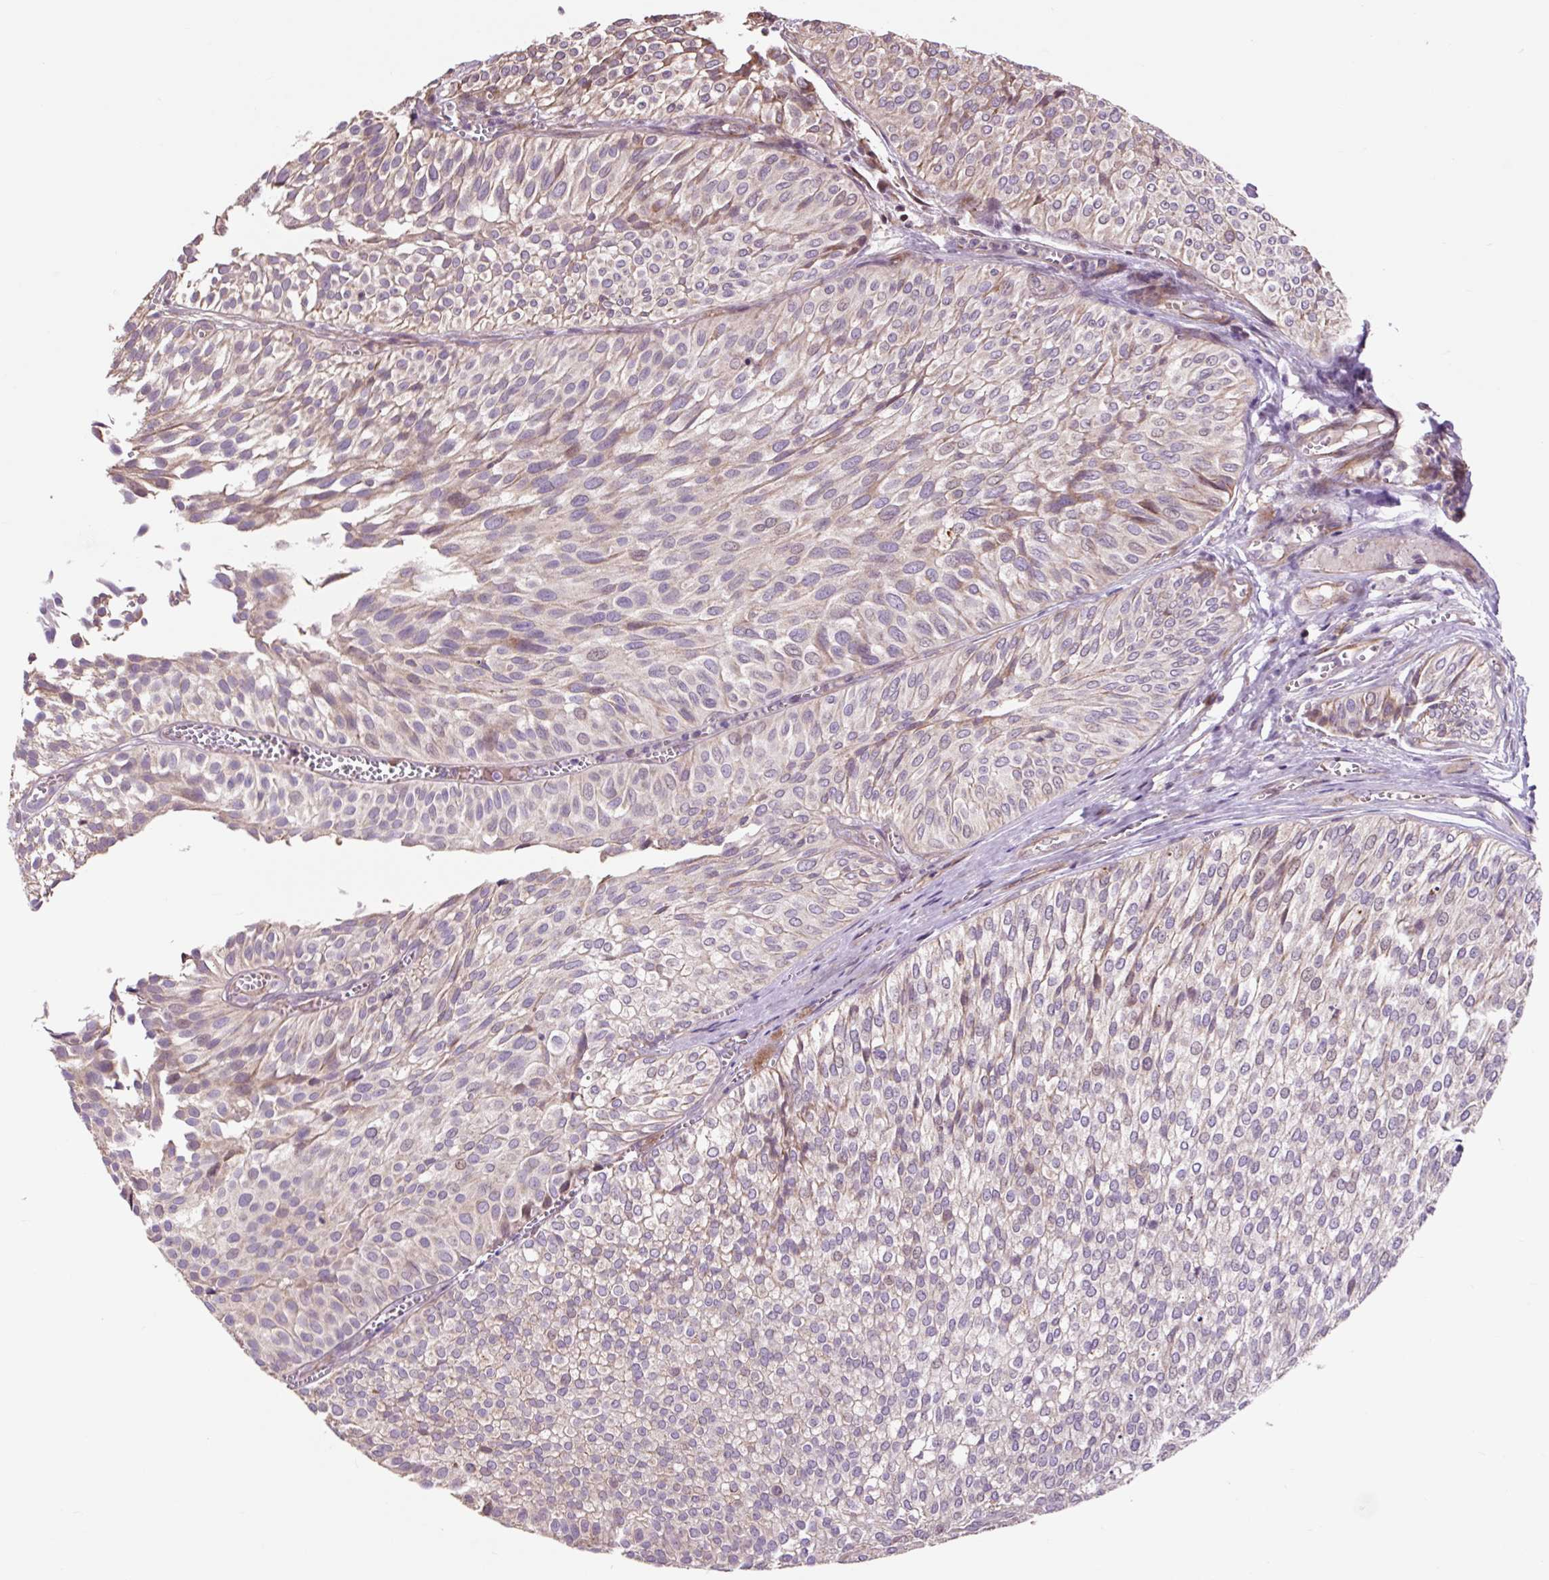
{"staining": {"intensity": "weak", "quantity": "<25%", "location": "cytoplasmic/membranous"}, "tissue": "urothelial cancer", "cell_type": "Tumor cells", "image_type": "cancer", "snomed": [{"axis": "morphology", "description": "Urothelial carcinoma, Low grade"}, {"axis": "topography", "description": "Urinary bladder"}], "caption": "Urothelial cancer was stained to show a protein in brown. There is no significant positivity in tumor cells.", "gene": "PRIMPOL", "patient": {"sex": "male", "age": 91}}